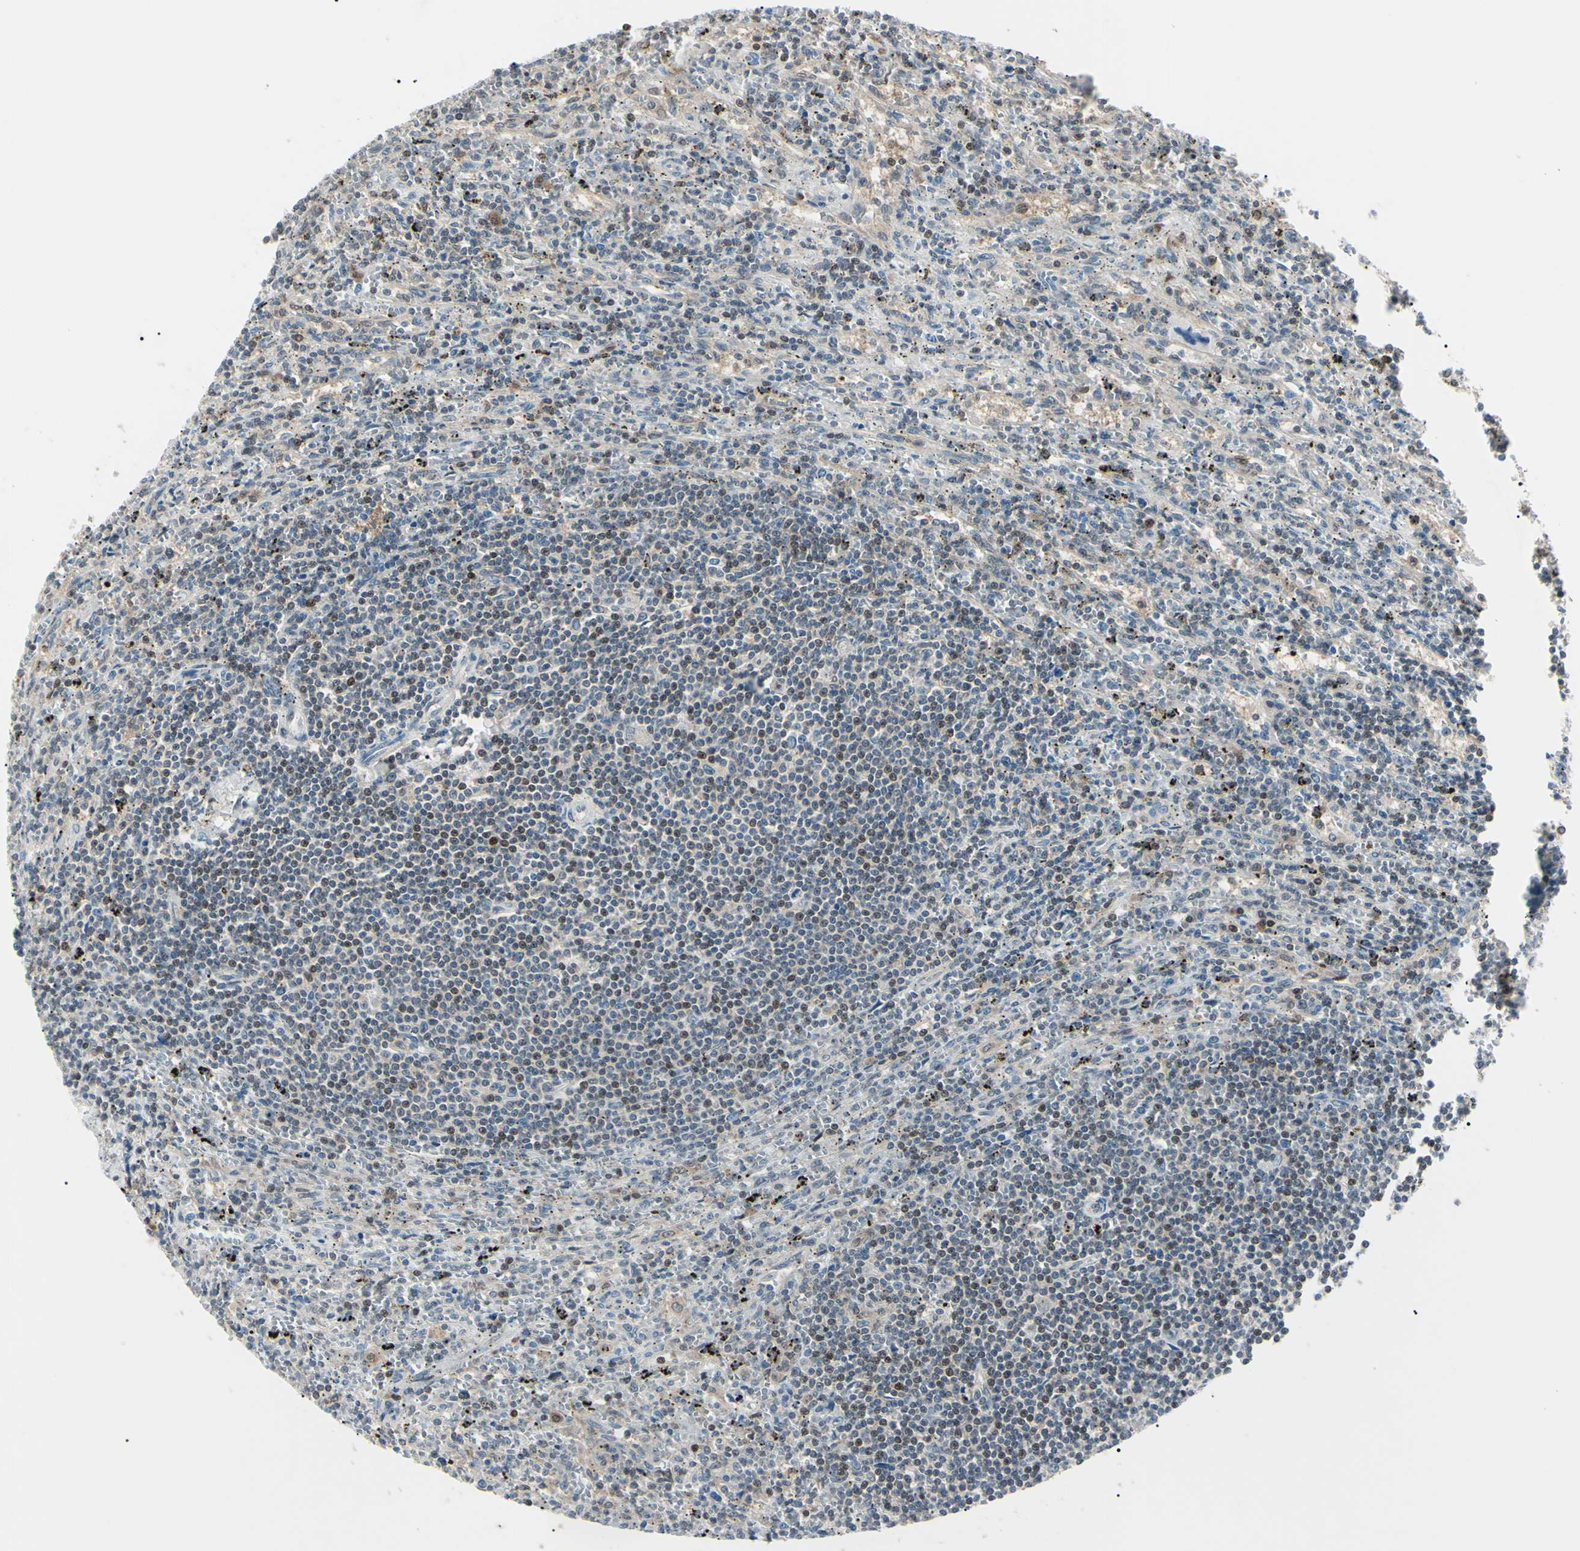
{"staining": {"intensity": "weak", "quantity": "<25%", "location": "nuclear"}, "tissue": "lymphoma", "cell_type": "Tumor cells", "image_type": "cancer", "snomed": [{"axis": "morphology", "description": "Malignant lymphoma, non-Hodgkin's type, Low grade"}, {"axis": "topography", "description": "Spleen"}], "caption": "Tumor cells are negative for brown protein staining in lymphoma.", "gene": "PGK1", "patient": {"sex": "male", "age": 76}}